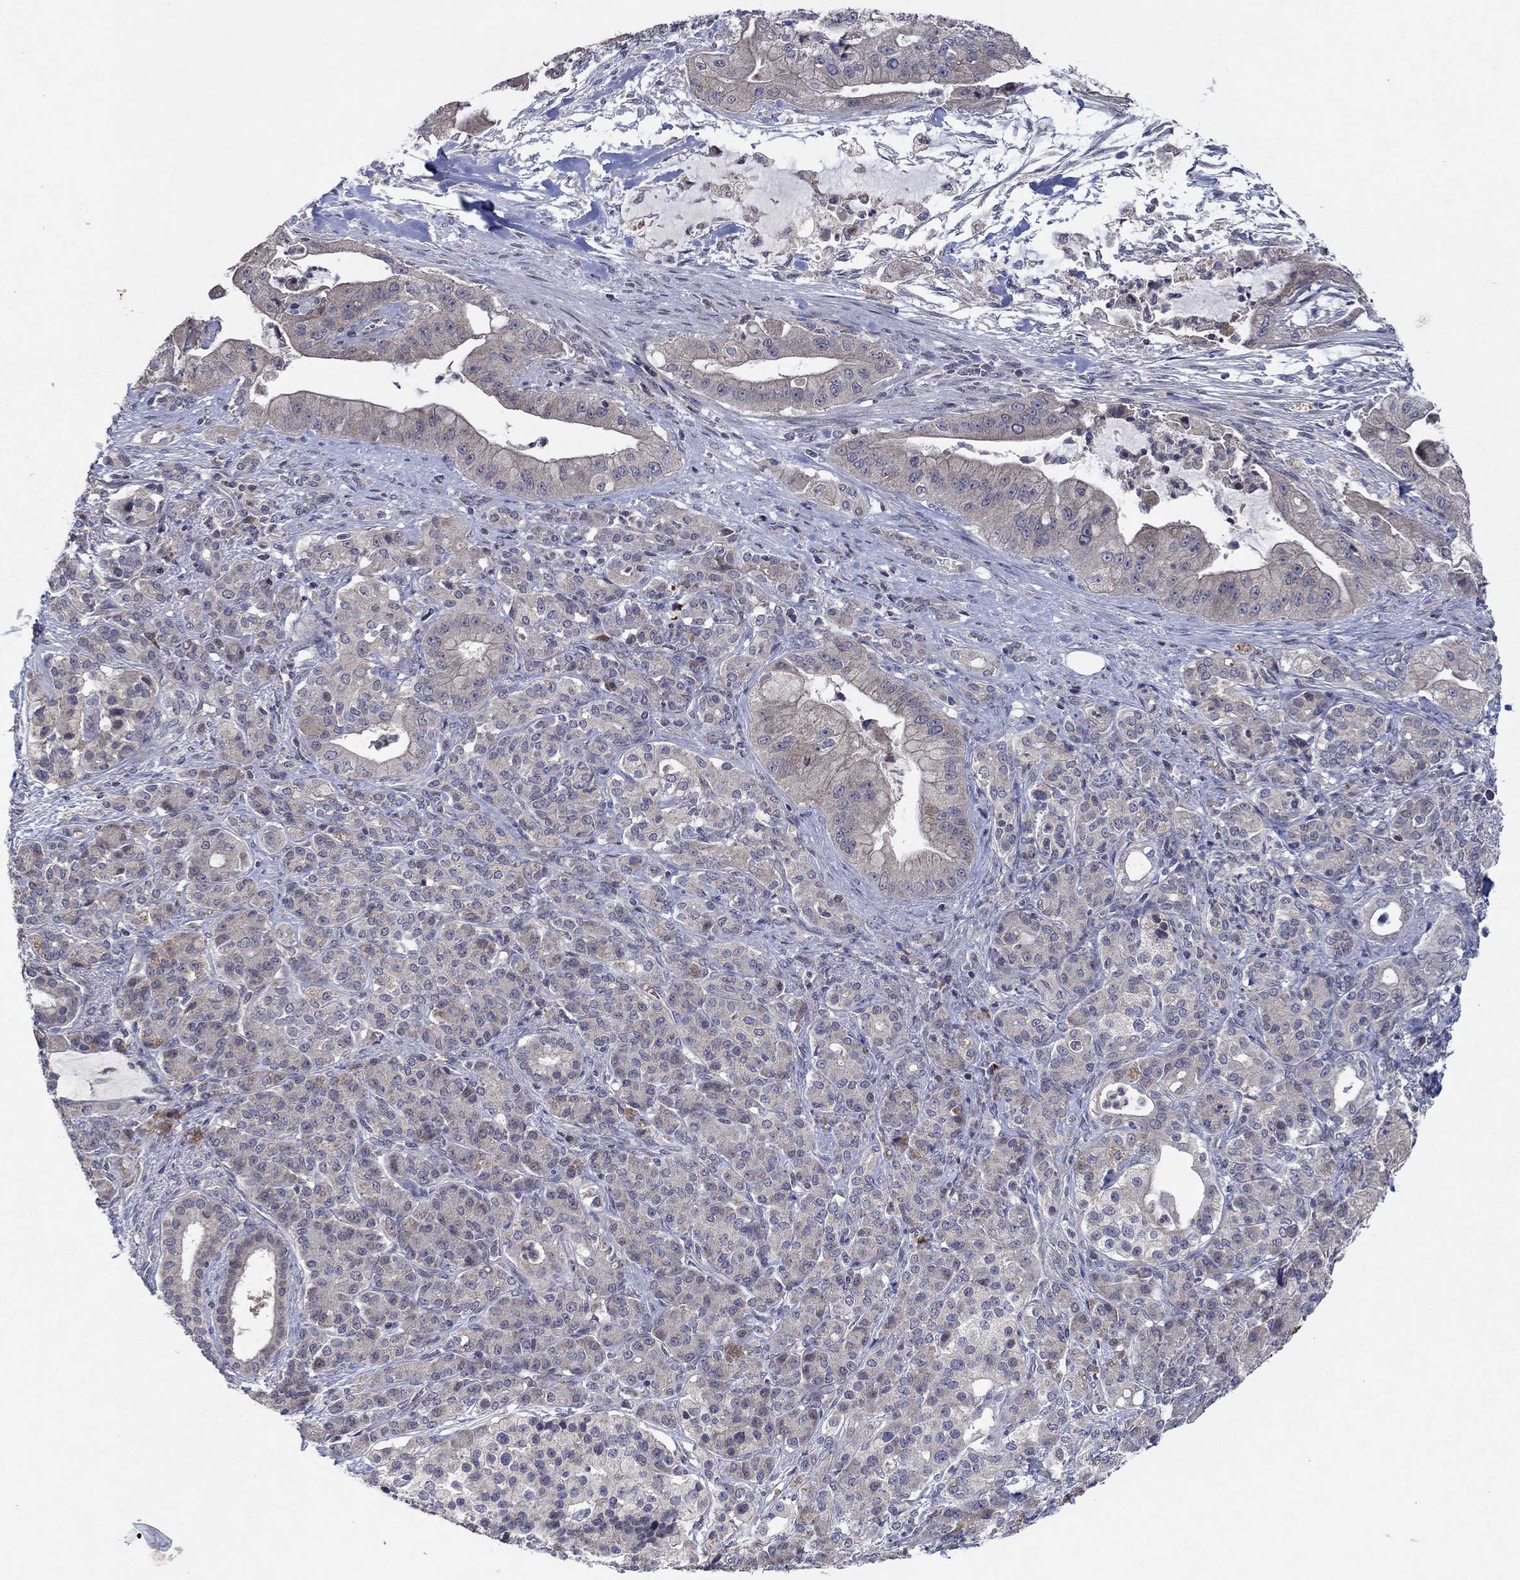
{"staining": {"intensity": "negative", "quantity": "none", "location": "none"}, "tissue": "pancreatic cancer", "cell_type": "Tumor cells", "image_type": "cancer", "snomed": [{"axis": "morphology", "description": "Normal tissue, NOS"}, {"axis": "morphology", "description": "Inflammation, NOS"}, {"axis": "morphology", "description": "Adenocarcinoma, NOS"}, {"axis": "topography", "description": "Pancreas"}], "caption": "This is a histopathology image of IHC staining of adenocarcinoma (pancreatic), which shows no positivity in tumor cells.", "gene": "IL4", "patient": {"sex": "male", "age": 57}}